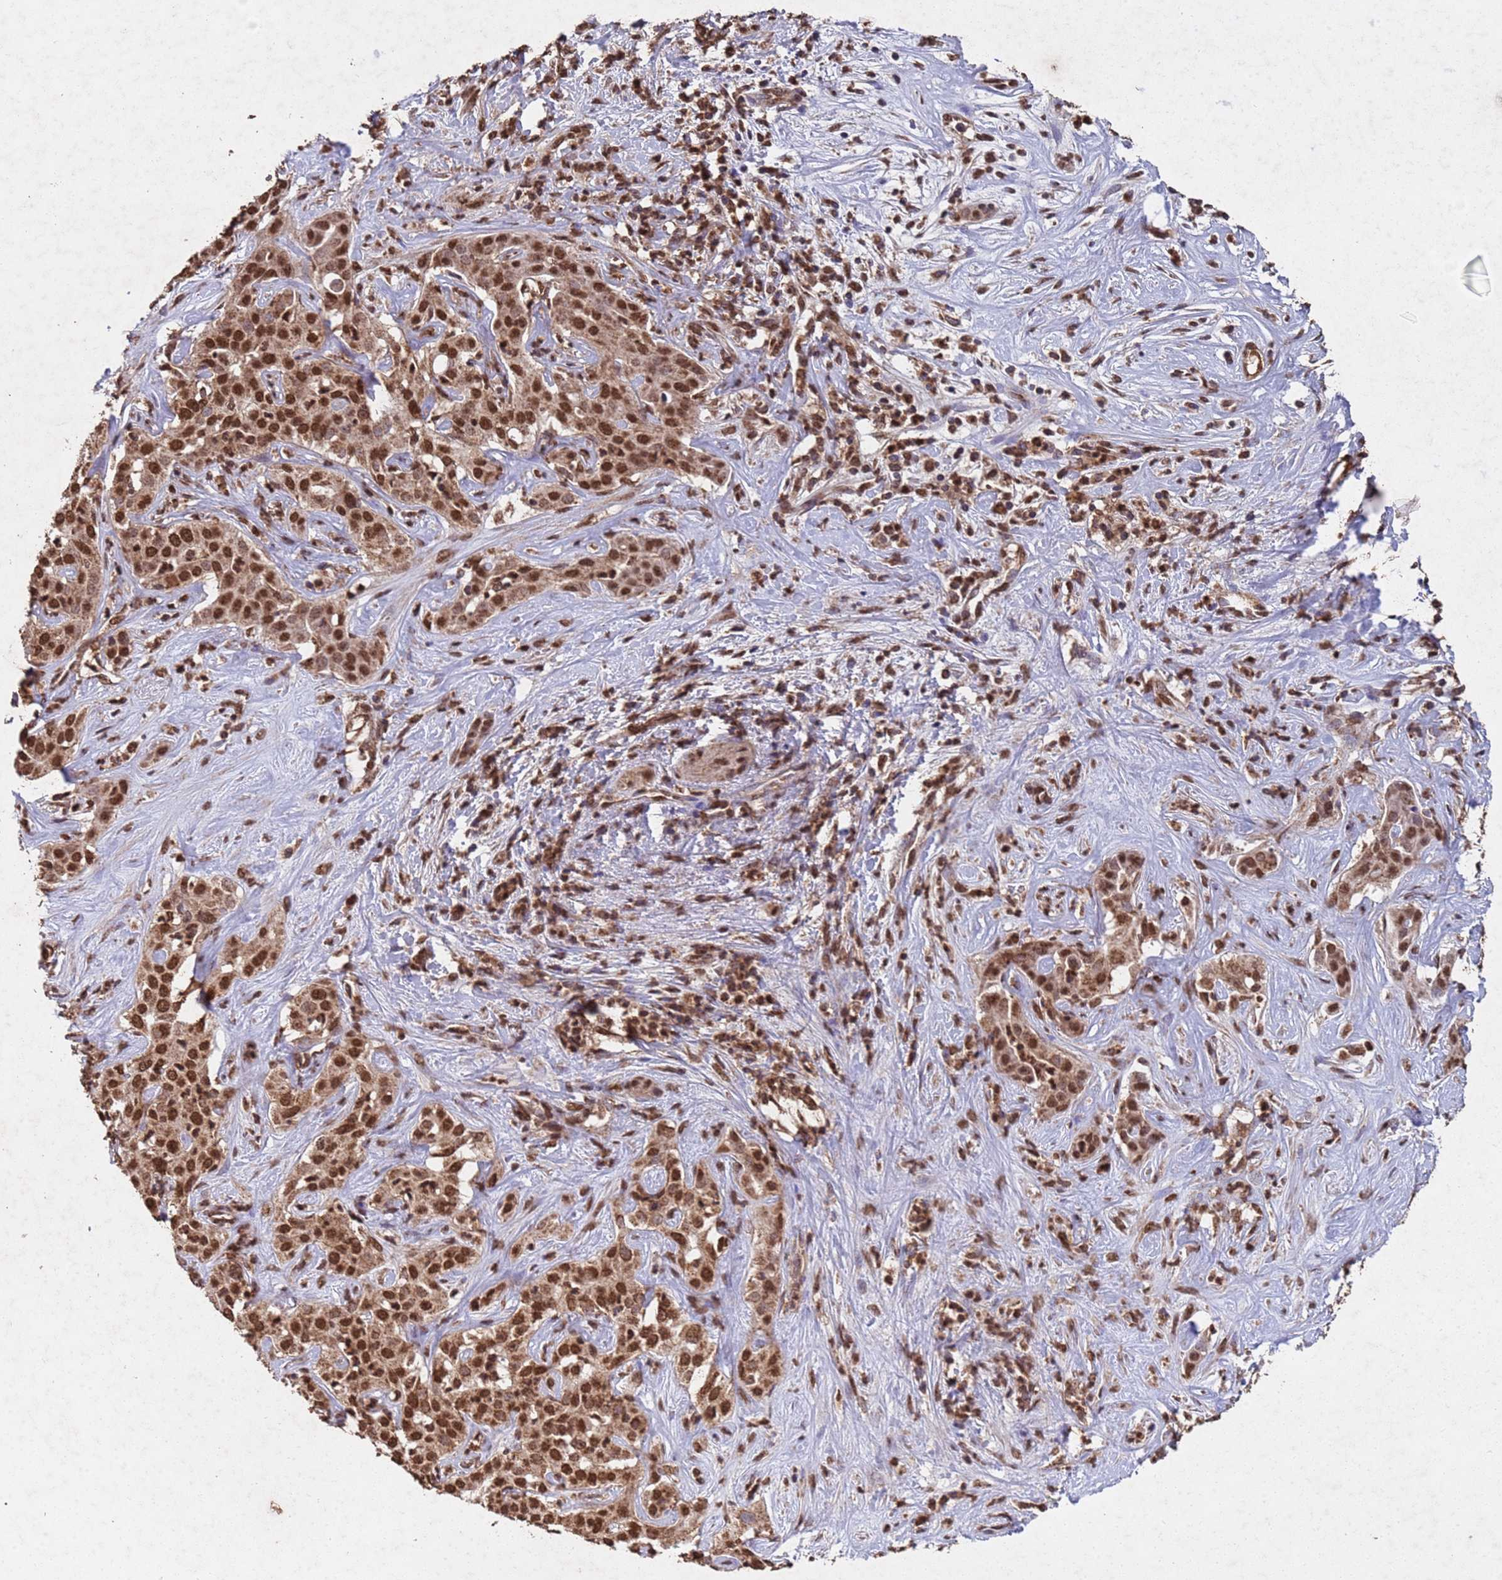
{"staining": {"intensity": "moderate", "quantity": ">75%", "location": "nuclear"}, "tissue": "liver cancer", "cell_type": "Tumor cells", "image_type": "cancer", "snomed": [{"axis": "morphology", "description": "Cholangiocarcinoma"}, {"axis": "topography", "description": "Liver"}], "caption": "Moderate nuclear staining for a protein is appreciated in approximately >75% of tumor cells of cholangiocarcinoma (liver) using IHC.", "gene": "HDAC10", "patient": {"sex": "male", "age": 67}}